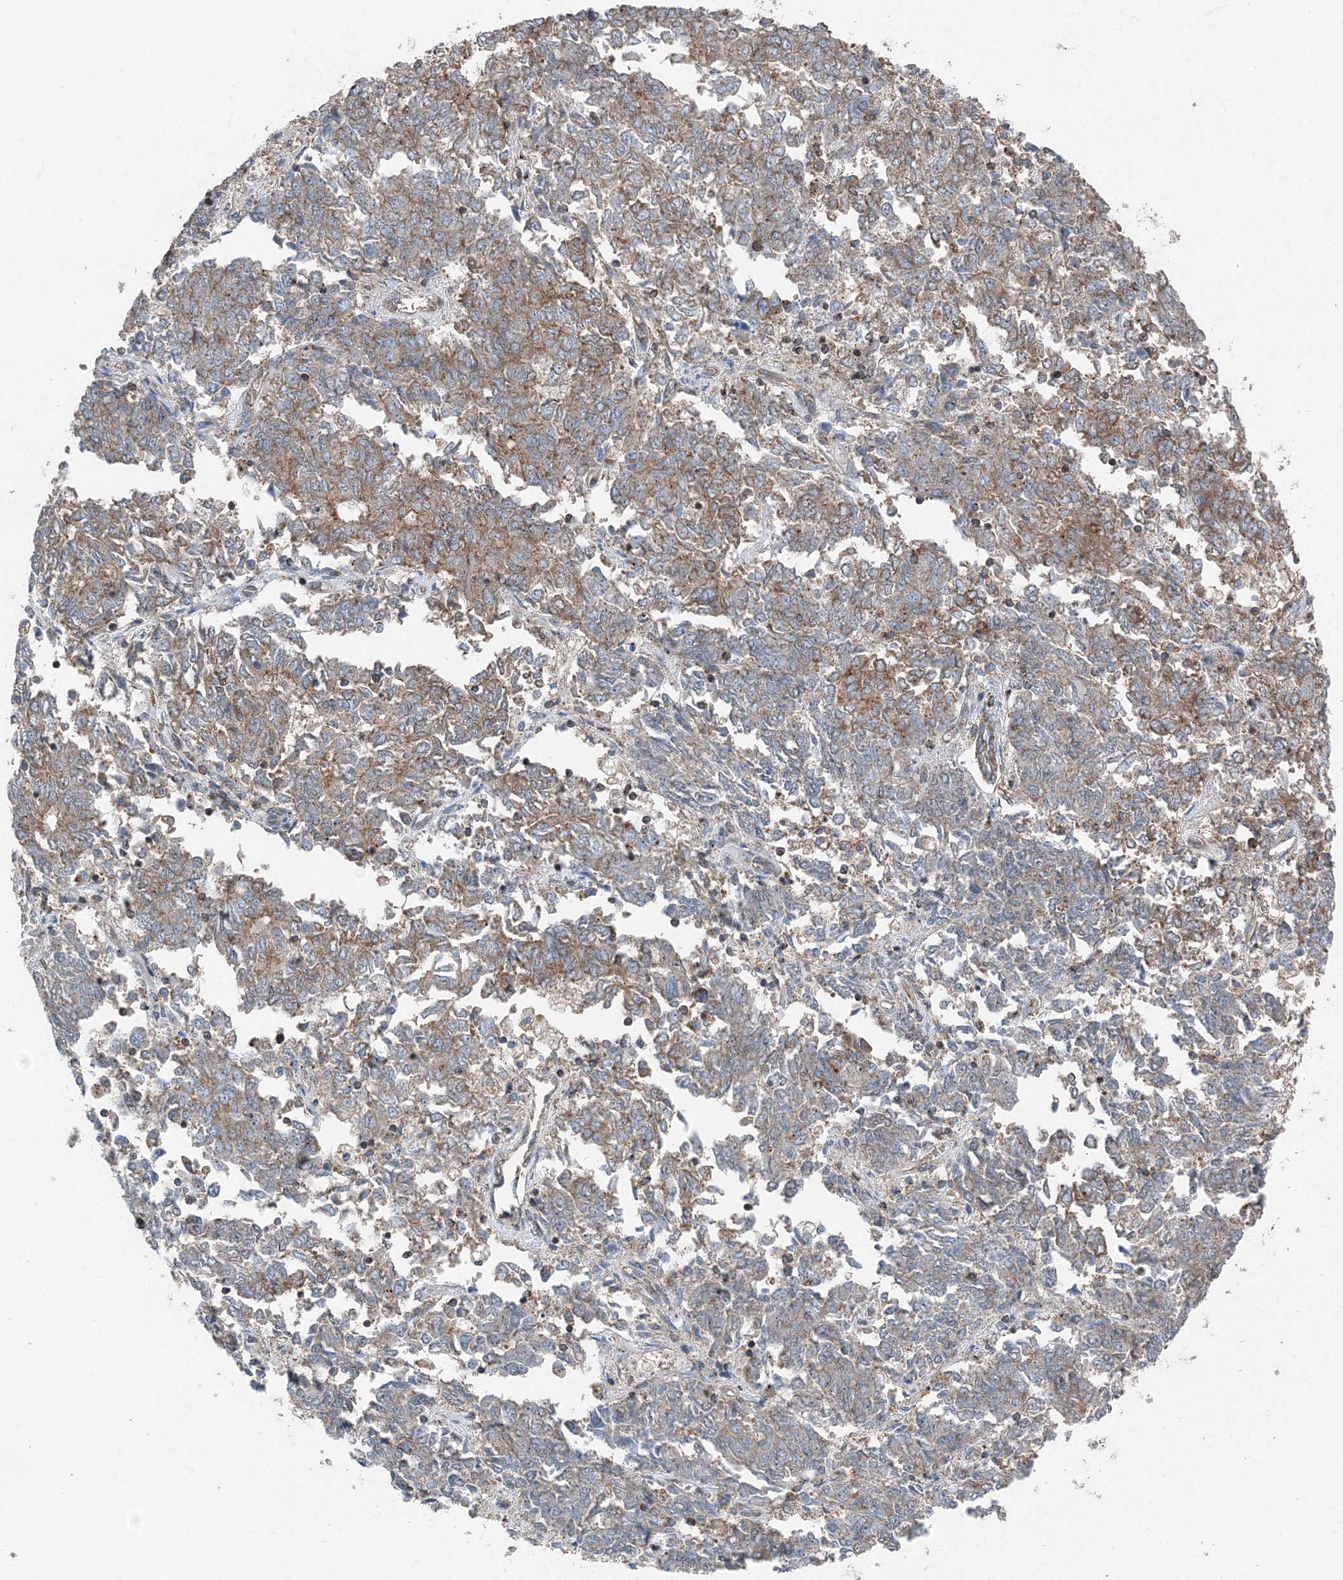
{"staining": {"intensity": "moderate", "quantity": ">75%", "location": "cytoplasmic/membranous"}, "tissue": "endometrial cancer", "cell_type": "Tumor cells", "image_type": "cancer", "snomed": [{"axis": "morphology", "description": "Adenocarcinoma, NOS"}, {"axis": "topography", "description": "Endometrium"}], "caption": "Immunohistochemical staining of human adenocarcinoma (endometrial) shows medium levels of moderate cytoplasmic/membranous staining in approximately >75% of tumor cells. (IHC, brightfield microscopy, high magnification).", "gene": "AASDH", "patient": {"sex": "female", "age": 80}}